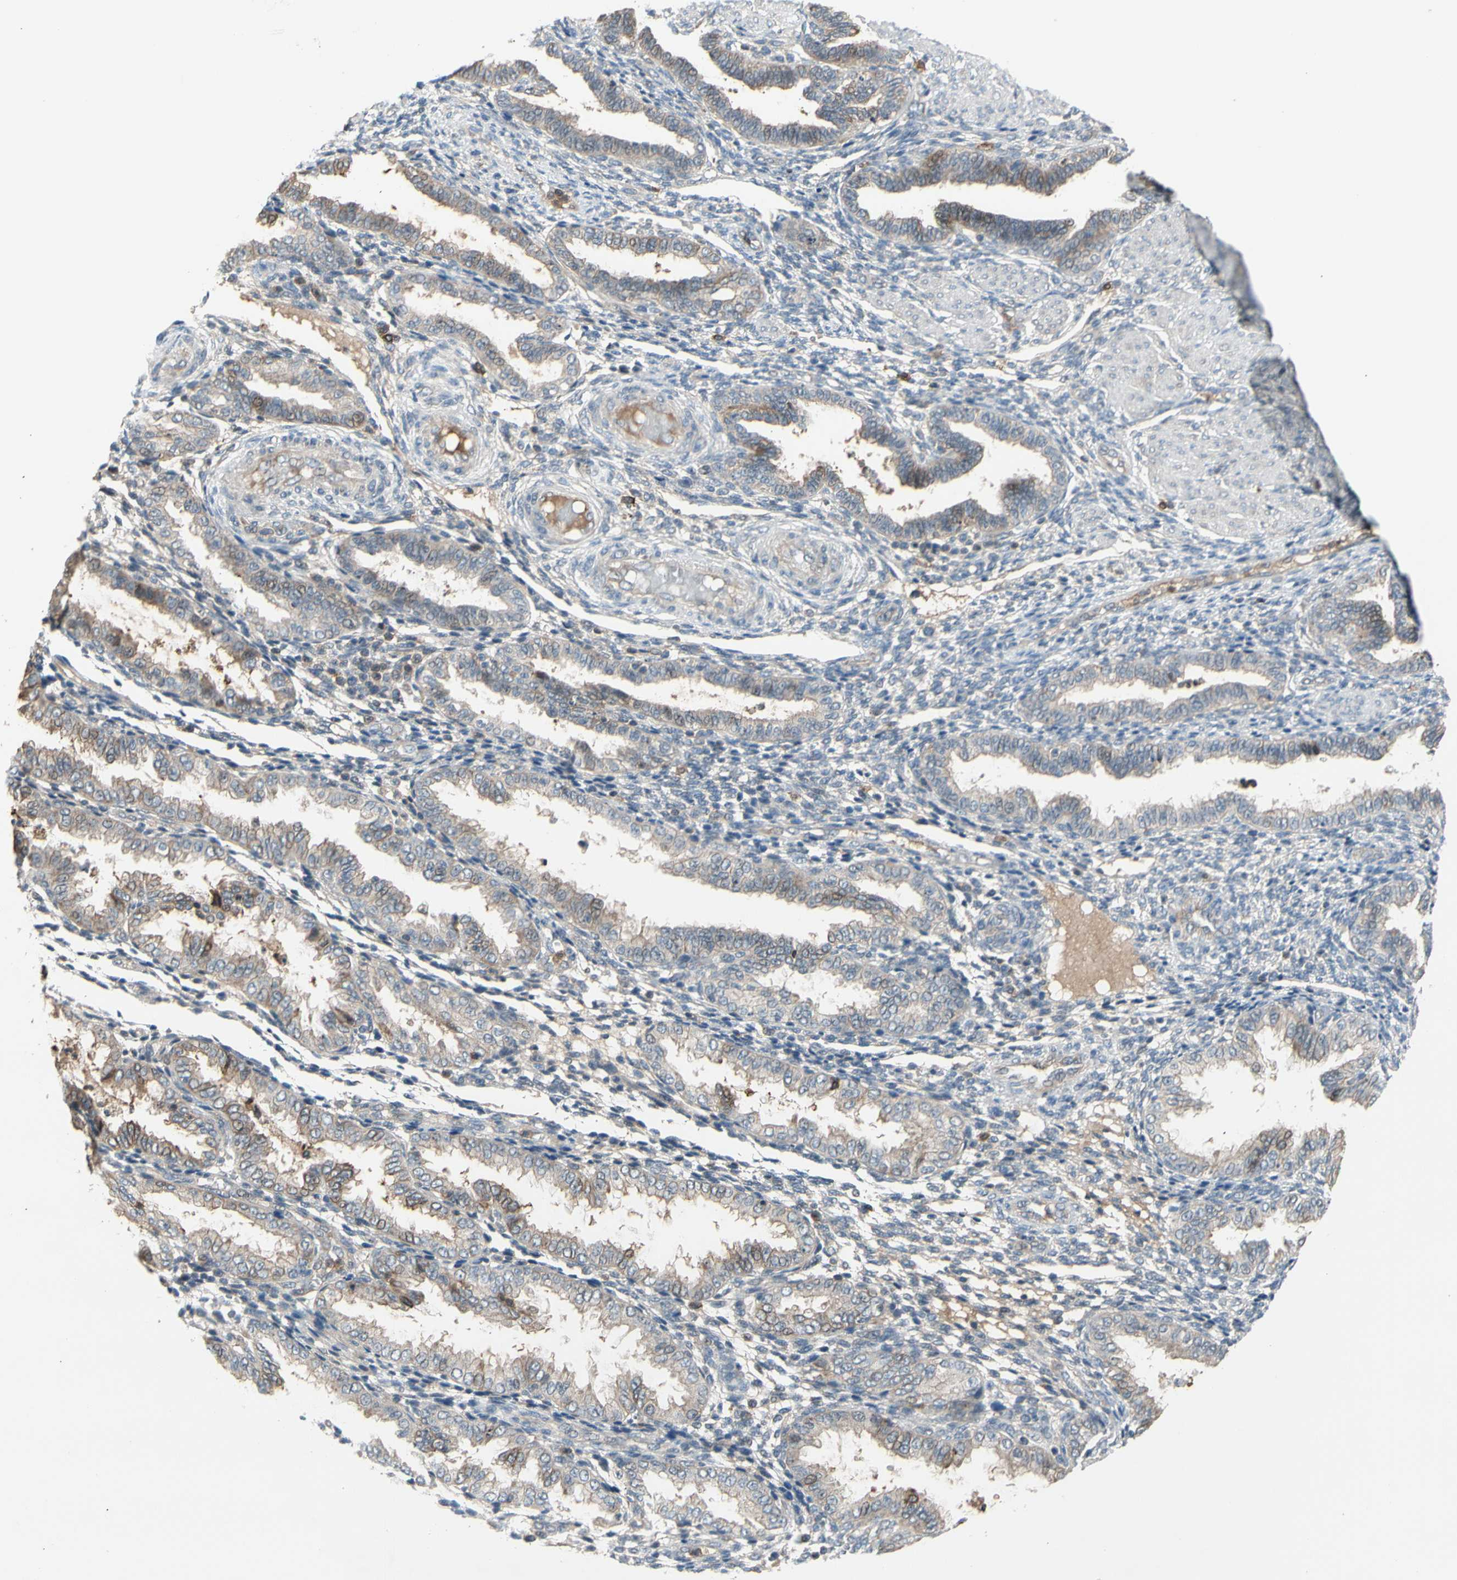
{"staining": {"intensity": "weak", "quantity": "<25%", "location": "cytoplasmic/membranous"}, "tissue": "endometrium", "cell_type": "Cells in endometrial stroma", "image_type": "normal", "snomed": [{"axis": "morphology", "description": "Normal tissue, NOS"}, {"axis": "topography", "description": "Endometrium"}], "caption": "Immunohistochemistry (IHC) photomicrograph of benign human endometrium stained for a protein (brown), which reveals no positivity in cells in endometrial stroma. (Immunohistochemistry (IHC), brightfield microscopy, high magnification).", "gene": "GALNT5", "patient": {"sex": "female", "age": 27}}